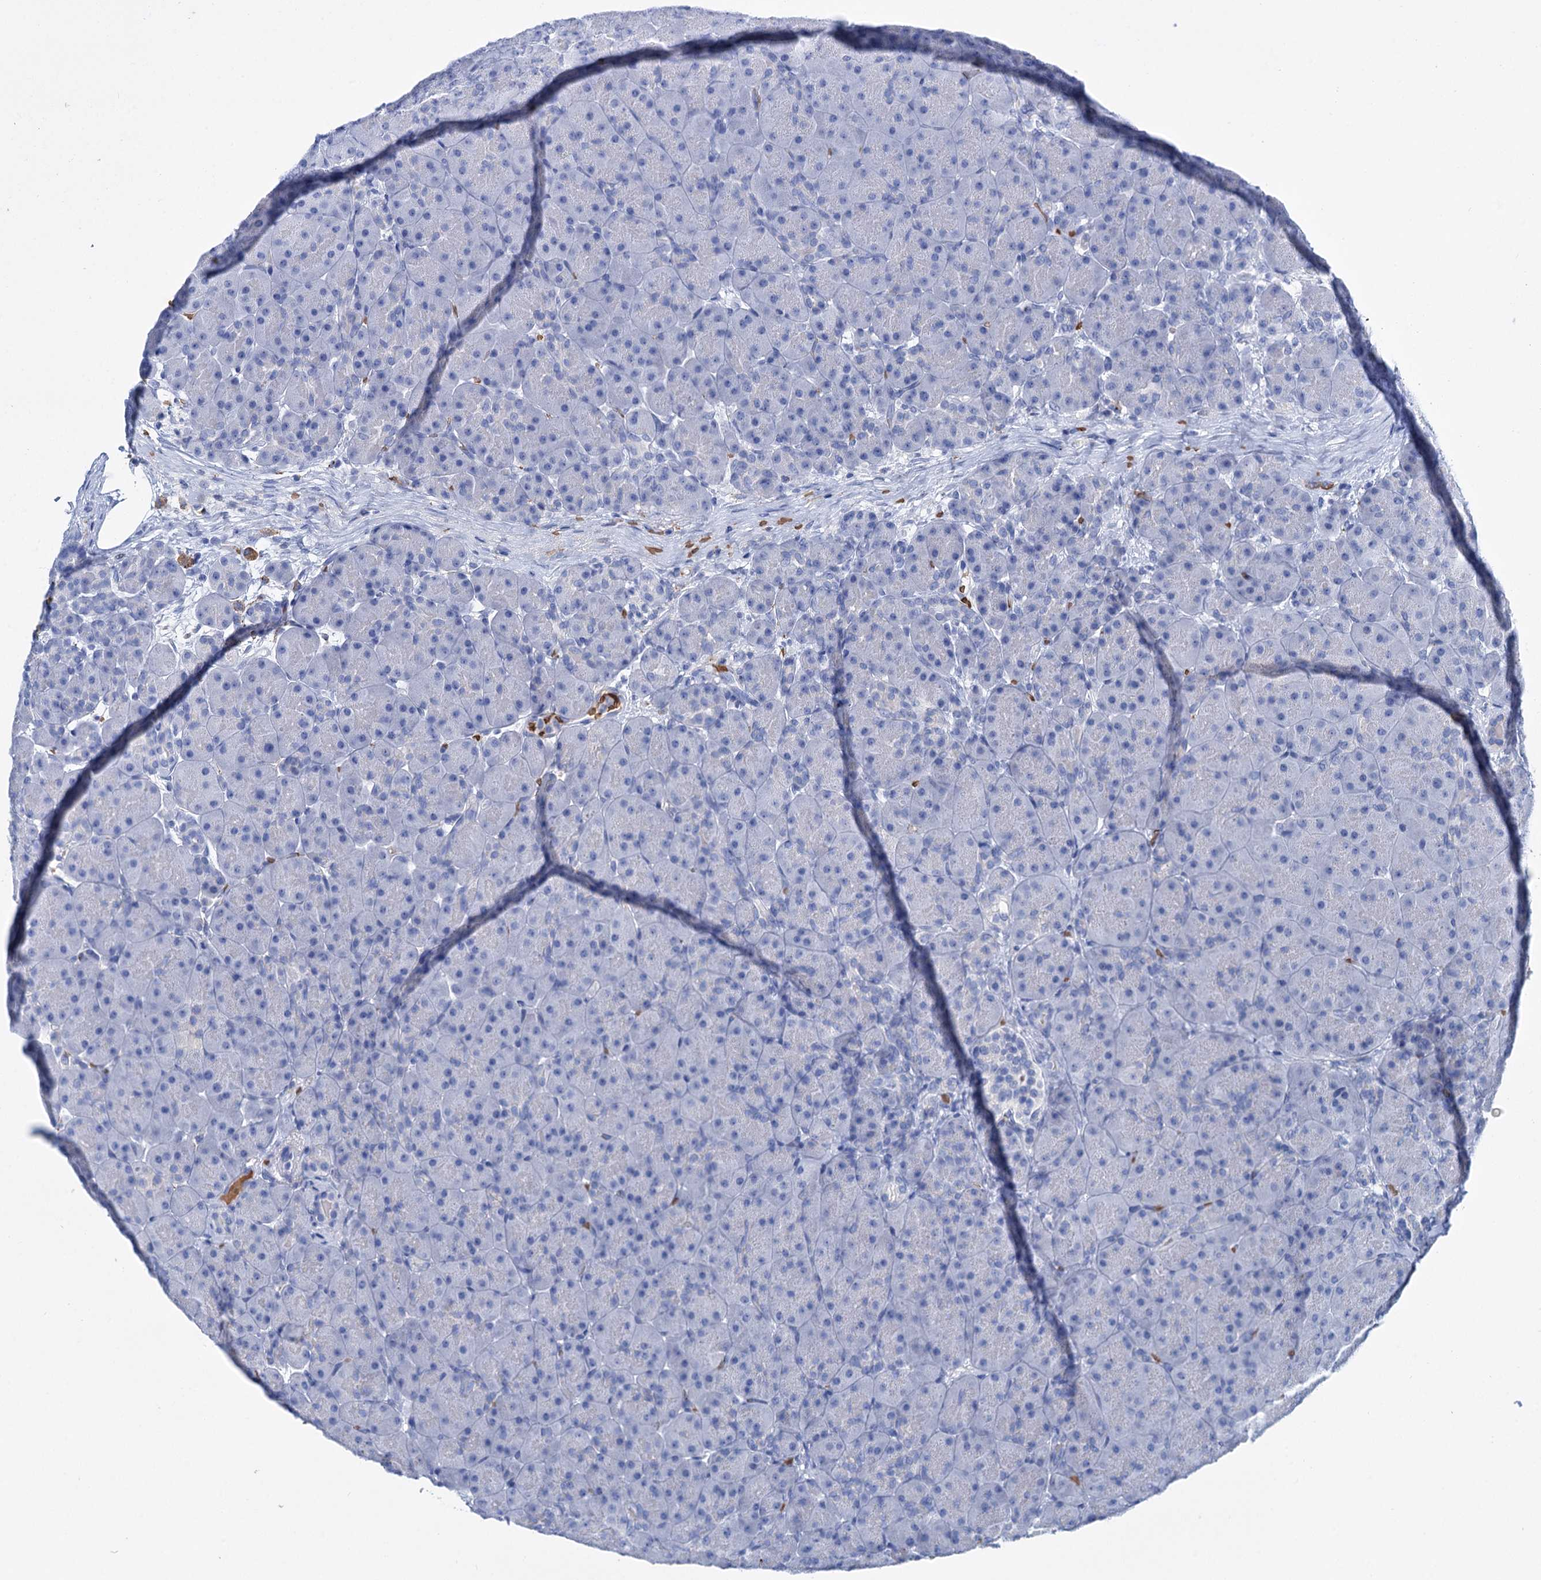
{"staining": {"intensity": "negative", "quantity": "none", "location": "none"}, "tissue": "pancreas", "cell_type": "Exocrine glandular cells", "image_type": "normal", "snomed": [{"axis": "morphology", "description": "Normal tissue, NOS"}, {"axis": "topography", "description": "Pancreas"}], "caption": "Micrograph shows no significant protein staining in exocrine glandular cells of benign pancreas.", "gene": "RPUSD3", "patient": {"sex": "male", "age": 66}}